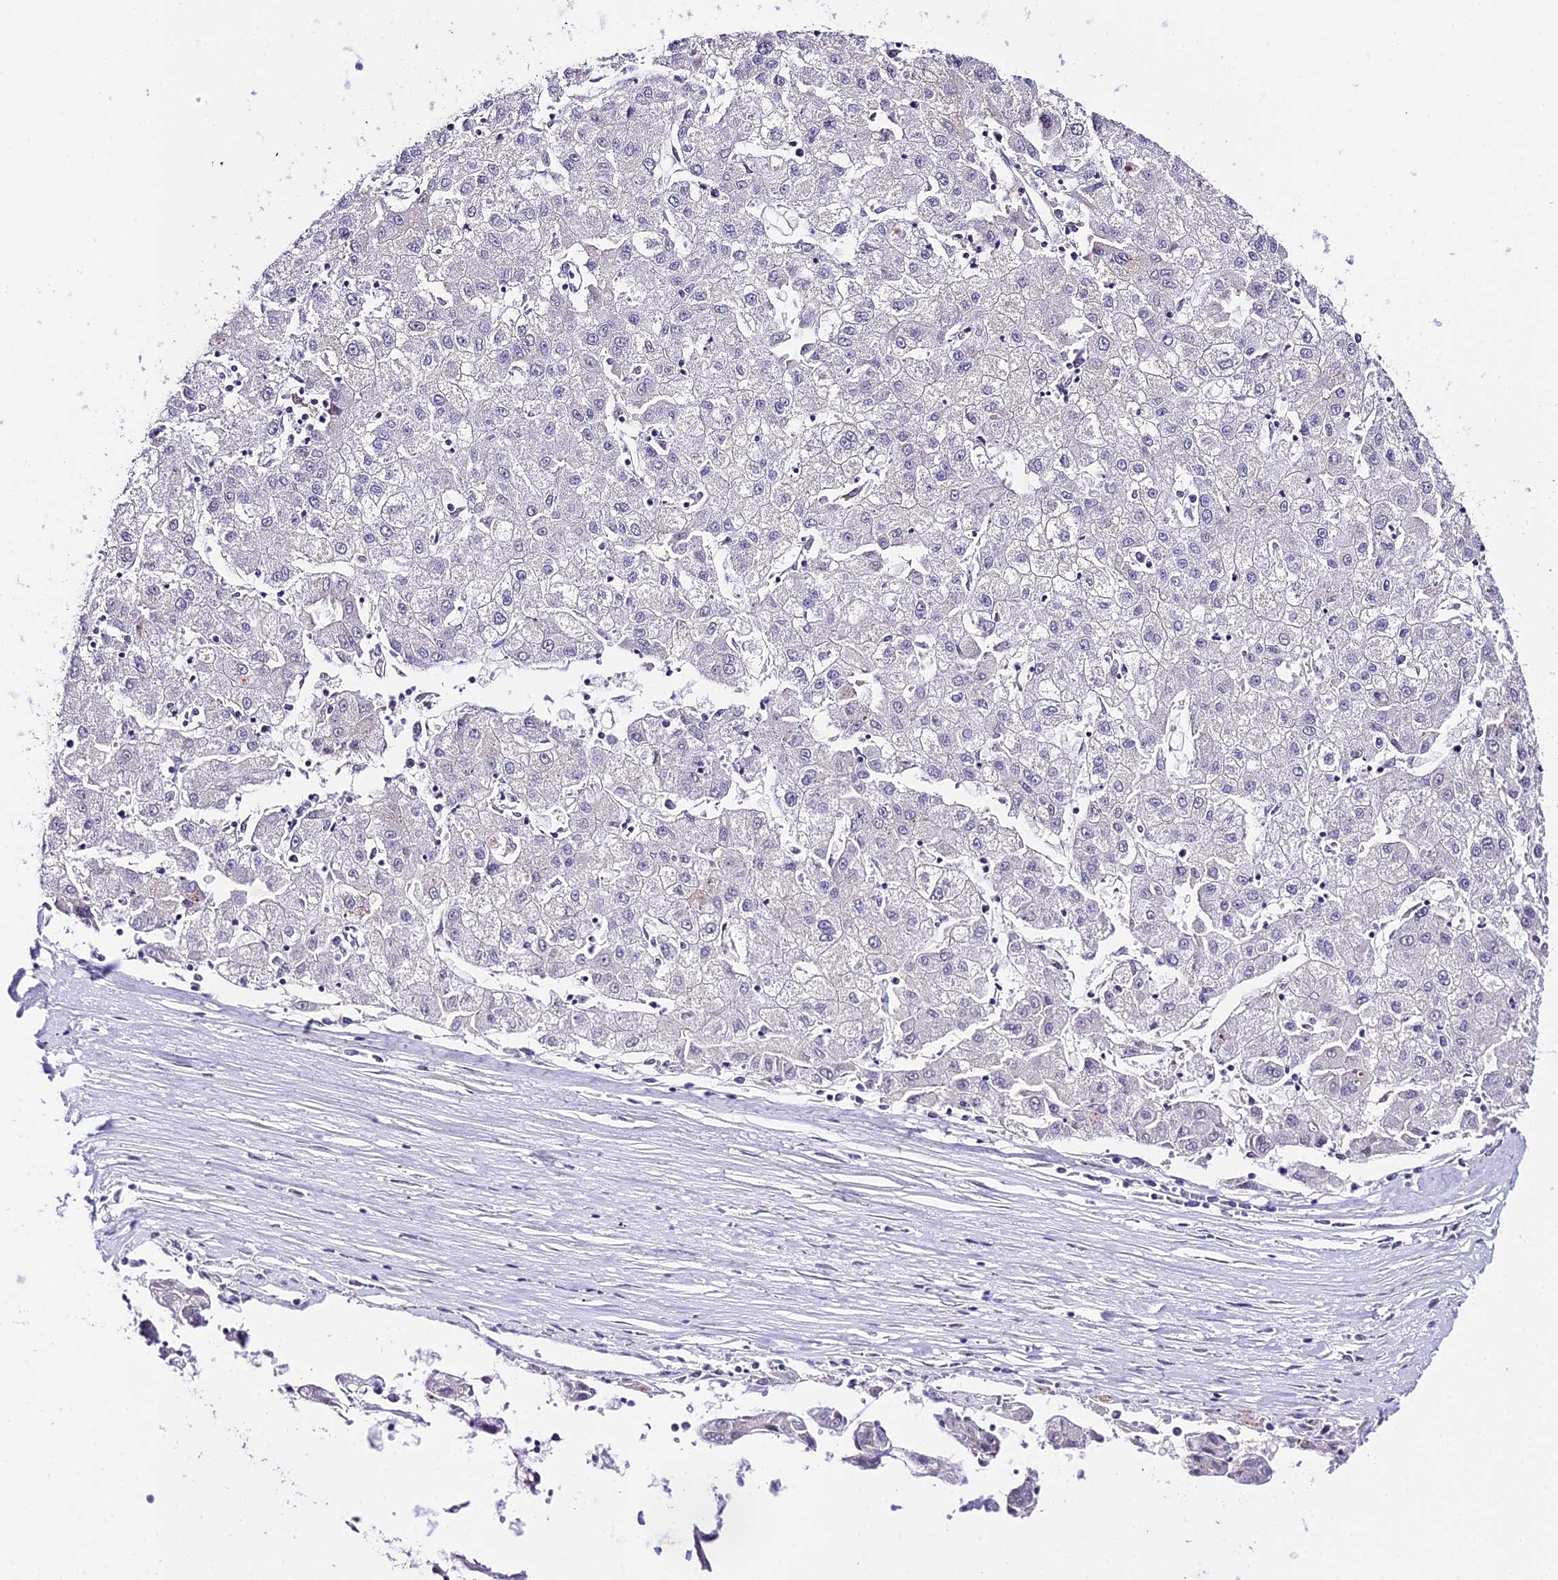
{"staining": {"intensity": "negative", "quantity": "none", "location": "none"}, "tissue": "liver cancer", "cell_type": "Tumor cells", "image_type": "cancer", "snomed": [{"axis": "morphology", "description": "Carcinoma, Hepatocellular, NOS"}, {"axis": "topography", "description": "Liver"}], "caption": "IHC of liver cancer shows no positivity in tumor cells. (Immunohistochemistry (ihc), brightfield microscopy, high magnification).", "gene": "POLR2I", "patient": {"sex": "male", "age": 72}}